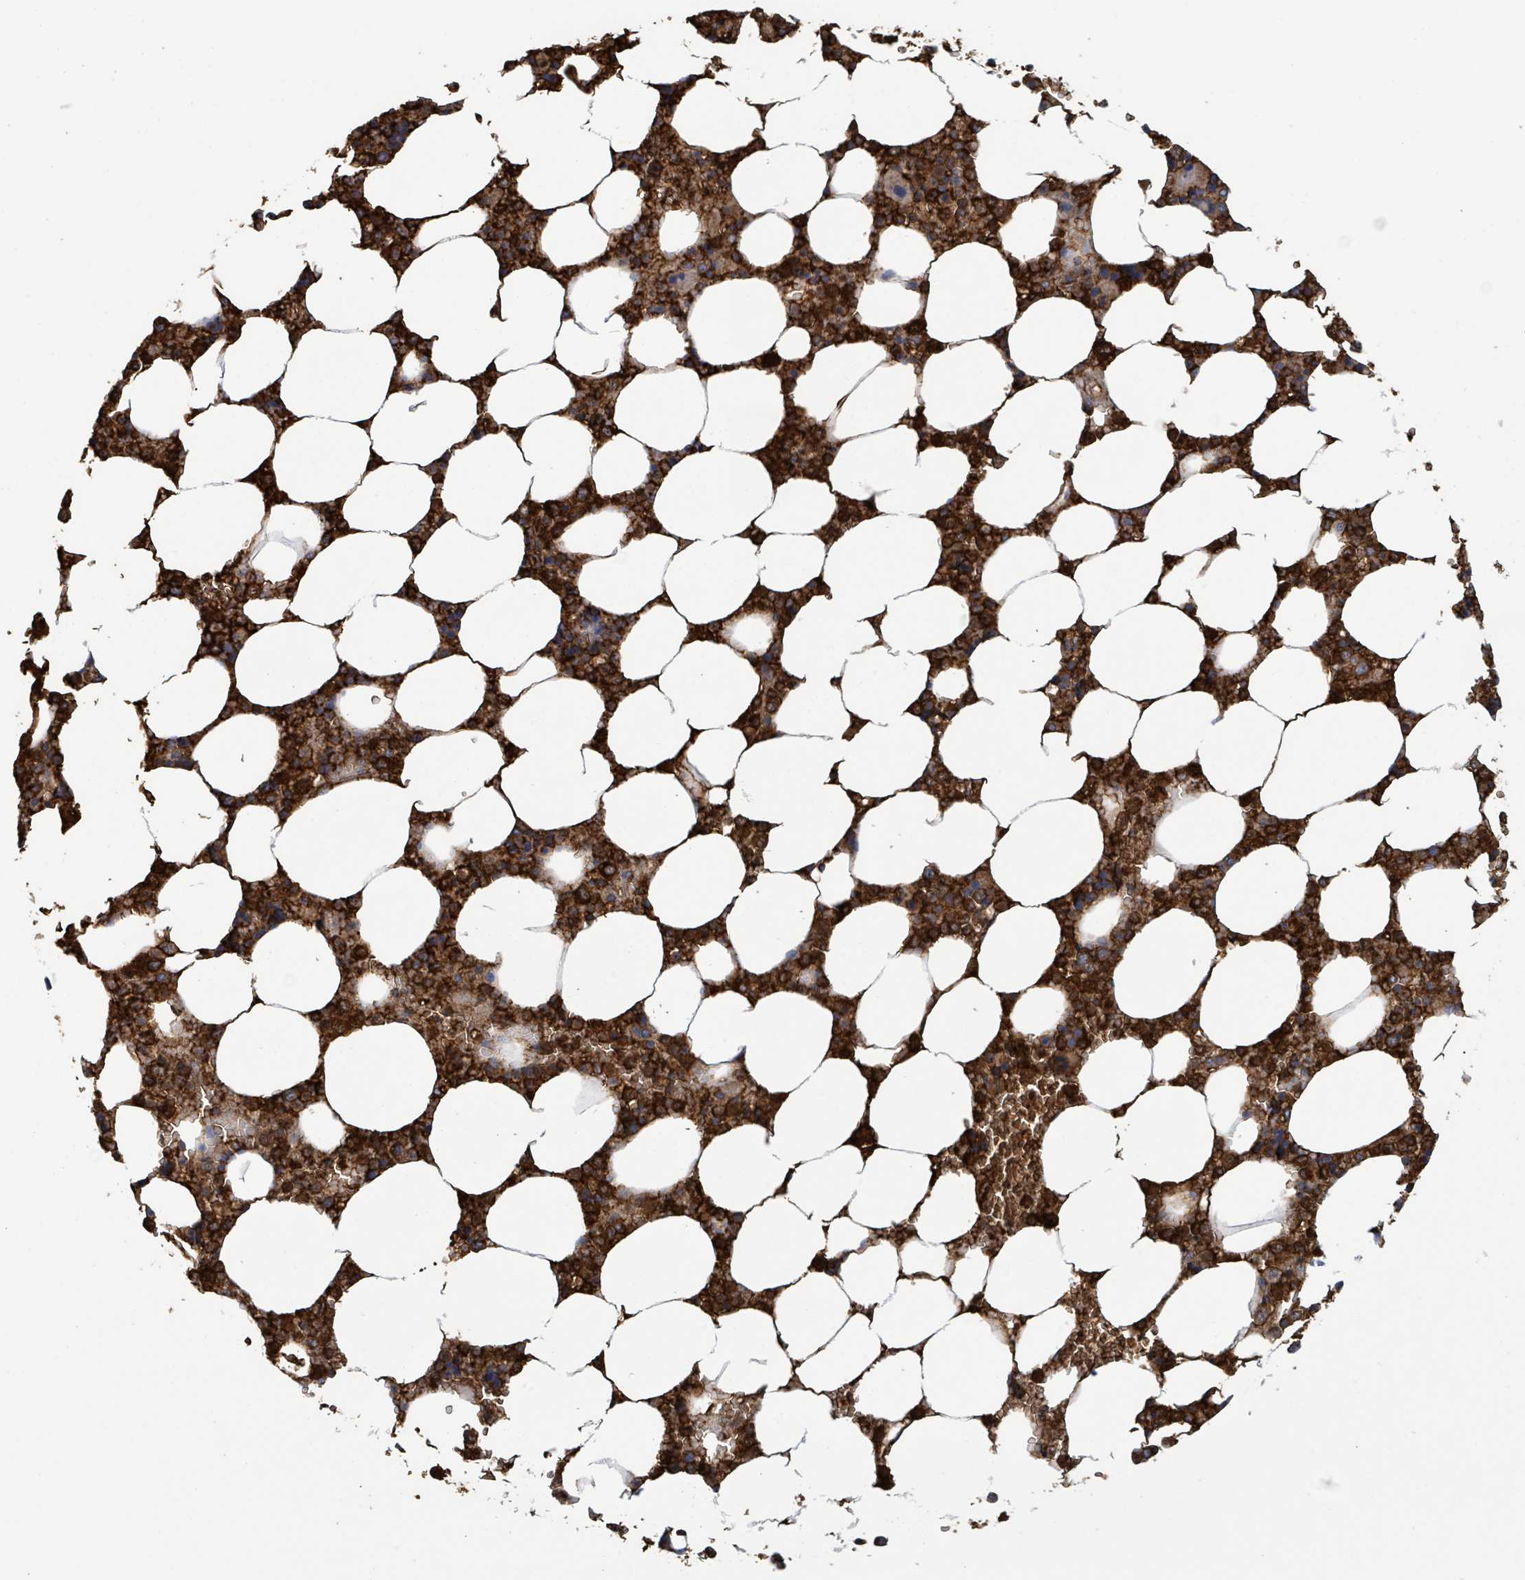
{"staining": {"intensity": "strong", "quantity": "25%-75%", "location": "cytoplasmic/membranous"}, "tissue": "bone marrow", "cell_type": "Hematopoietic cells", "image_type": "normal", "snomed": [{"axis": "morphology", "description": "Normal tissue, NOS"}, {"axis": "topography", "description": "Bone marrow"}], "caption": "The histopathology image displays immunohistochemical staining of benign bone marrow. There is strong cytoplasmic/membranous expression is seen in about 25%-75% of hematopoietic cells. (Brightfield microscopy of DAB IHC at high magnification).", "gene": "PLAAT1", "patient": {"sex": "male", "age": 64}}